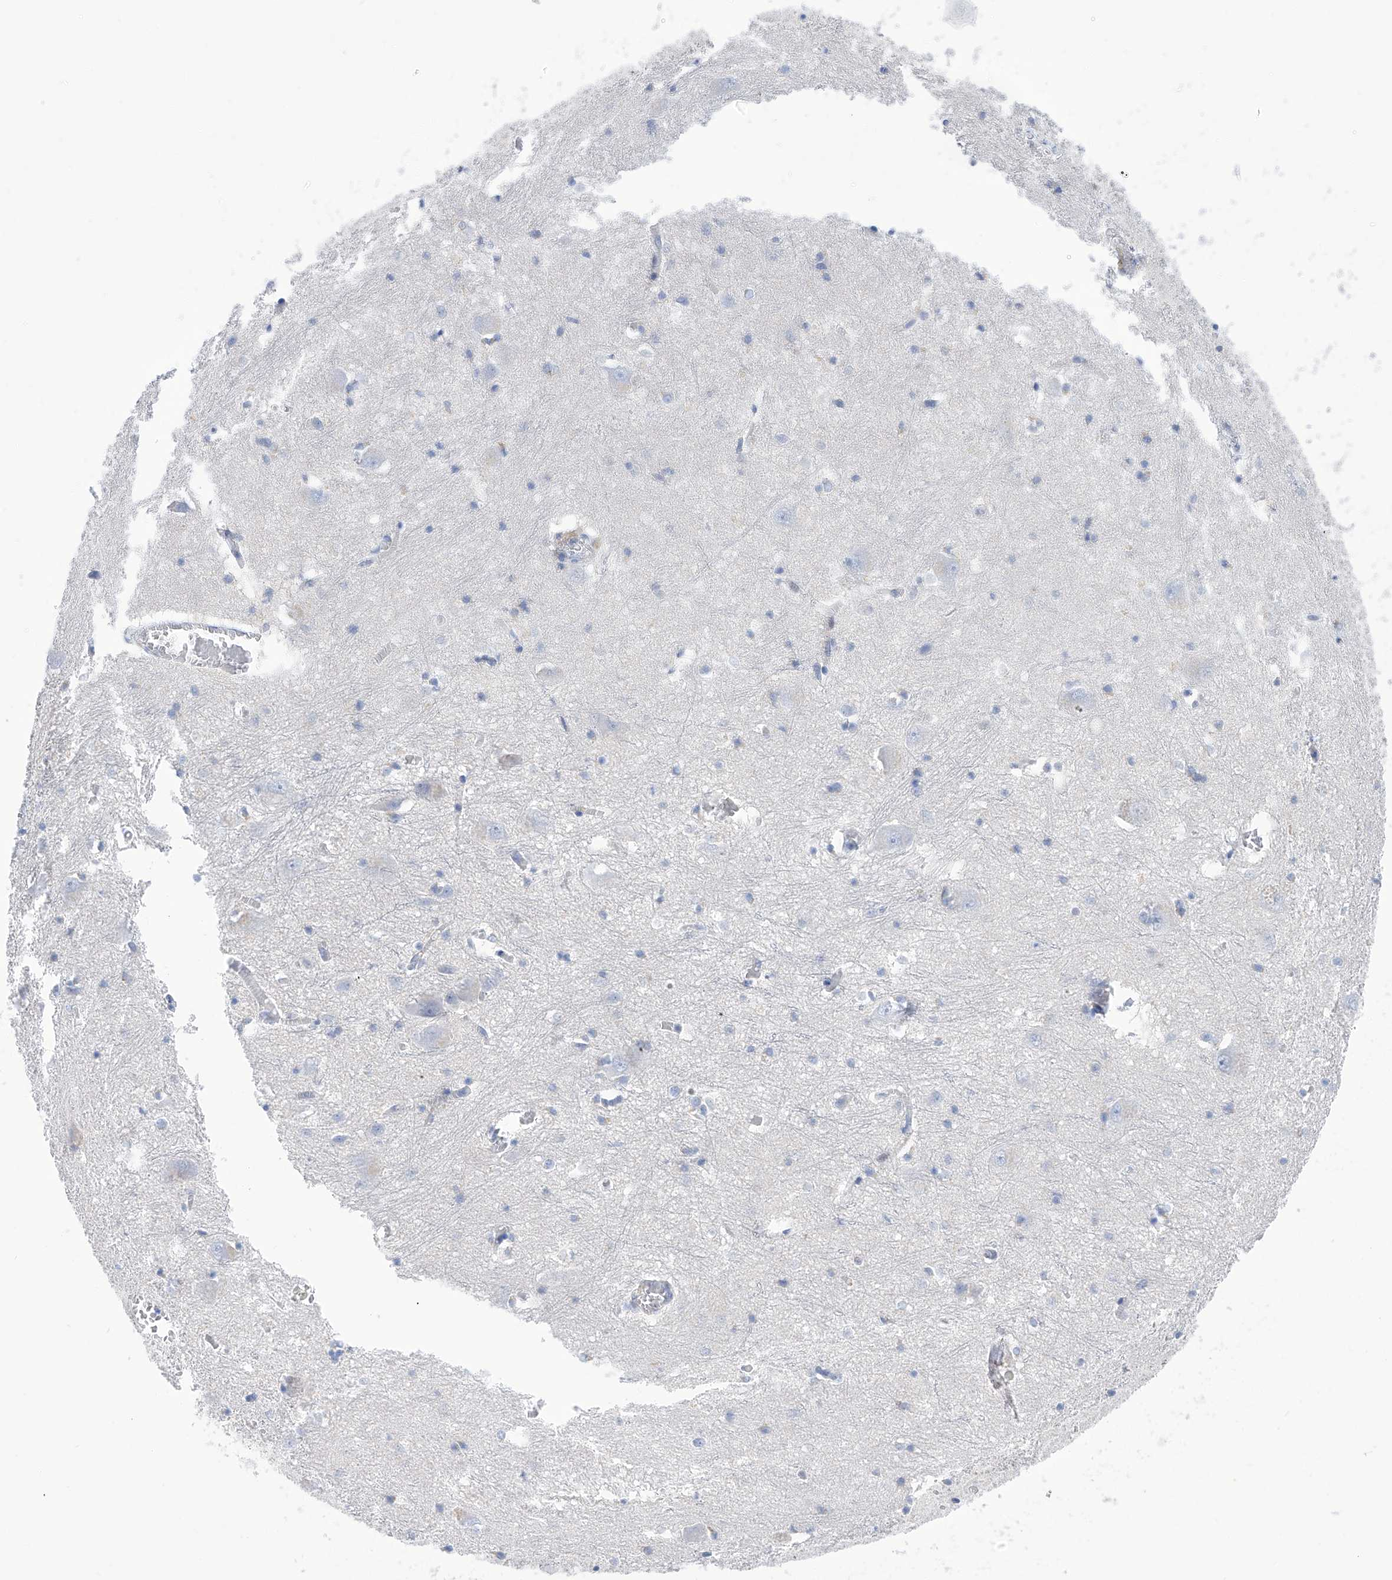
{"staining": {"intensity": "negative", "quantity": "none", "location": "none"}, "tissue": "caudate", "cell_type": "Glial cells", "image_type": "normal", "snomed": [{"axis": "morphology", "description": "Normal tissue, NOS"}, {"axis": "topography", "description": "Lateral ventricle wall"}], "caption": "This image is of unremarkable caudate stained with immunohistochemistry (IHC) to label a protein in brown with the nuclei are counter-stained blue. There is no staining in glial cells.", "gene": "PGM3", "patient": {"sex": "male", "age": 37}}